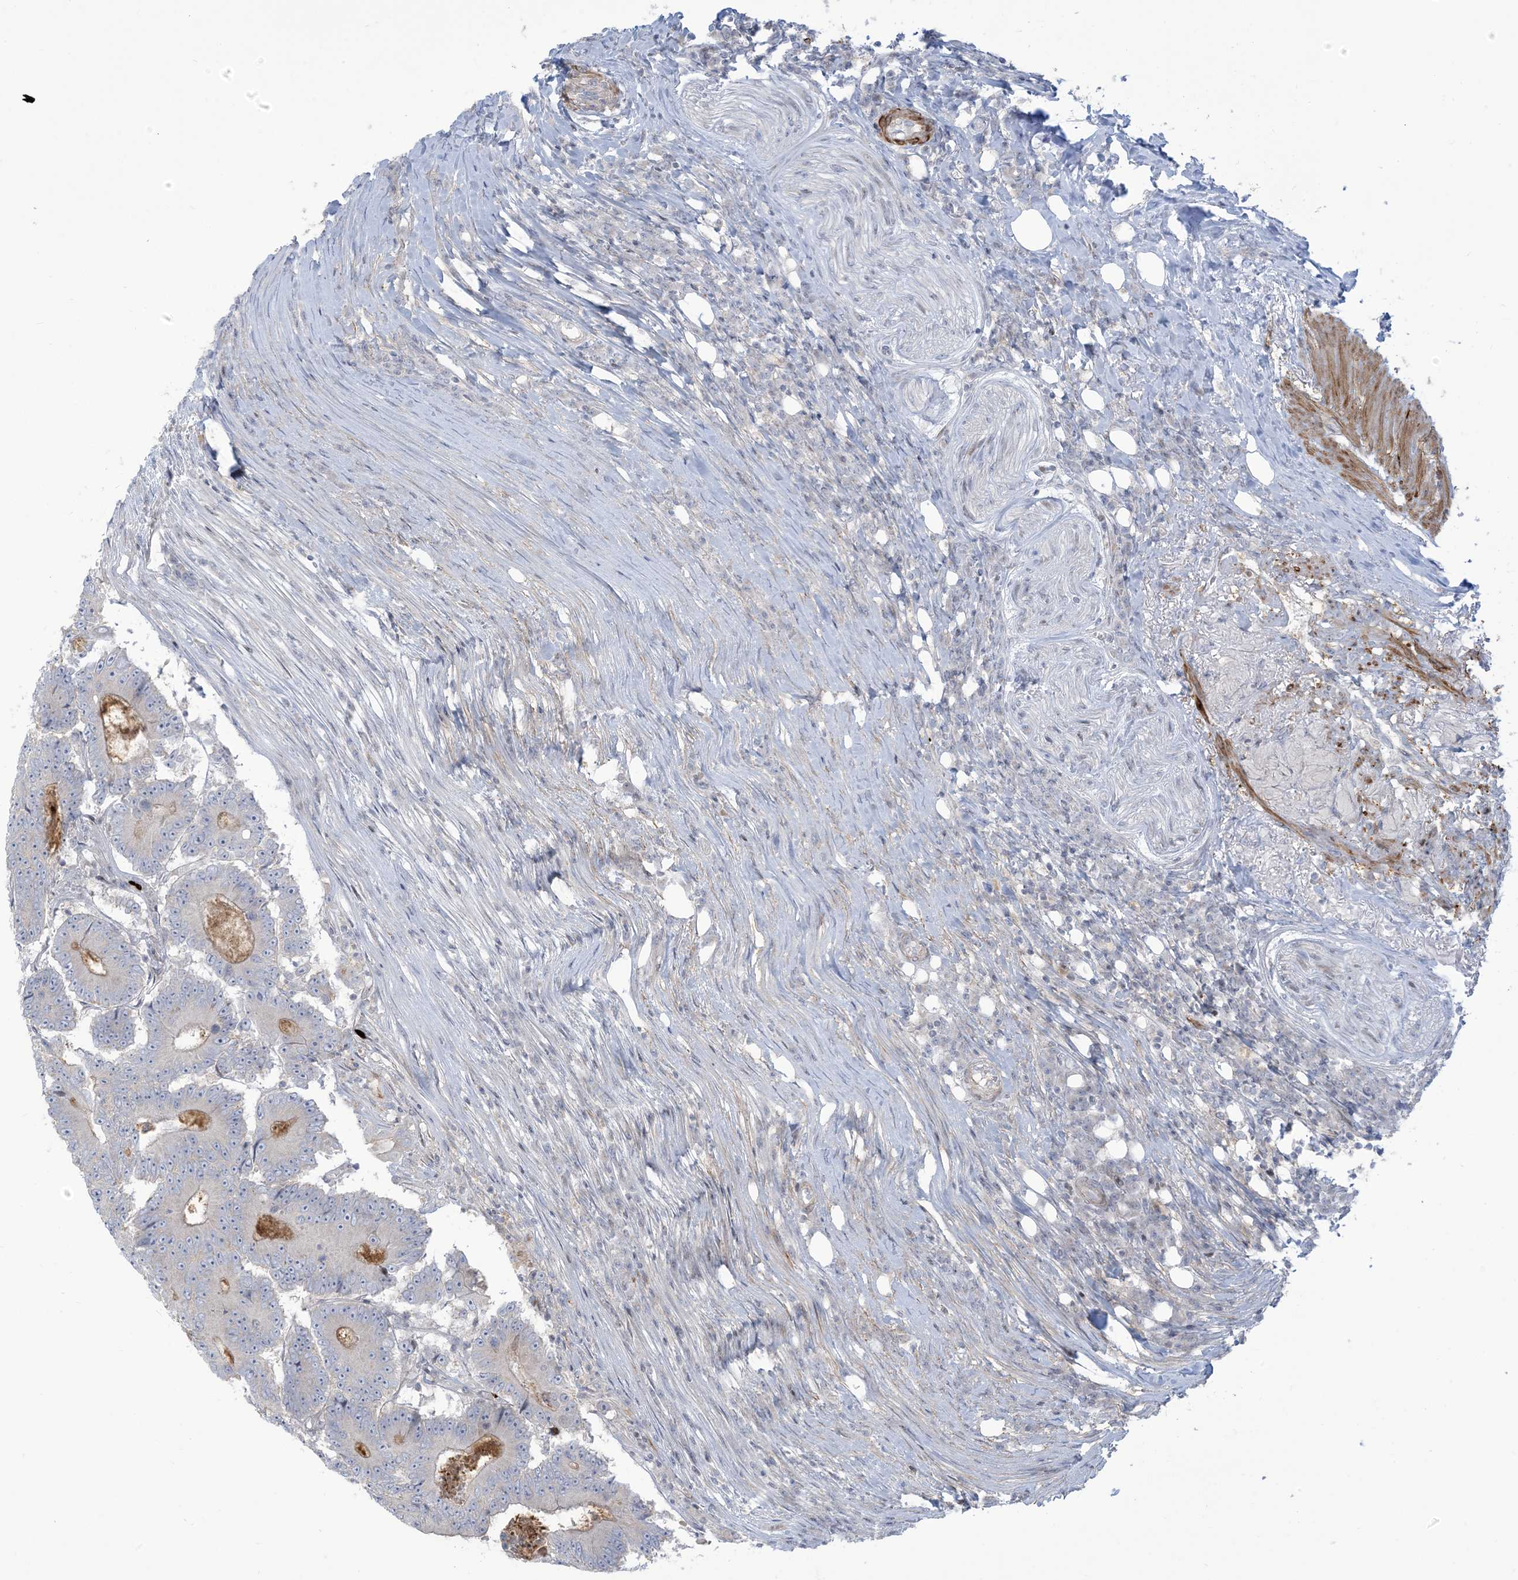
{"staining": {"intensity": "negative", "quantity": "none", "location": "none"}, "tissue": "colorectal cancer", "cell_type": "Tumor cells", "image_type": "cancer", "snomed": [{"axis": "morphology", "description": "Adenocarcinoma, NOS"}, {"axis": "topography", "description": "Colon"}], "caption": "Colorectal adenocarcinoma stained for a protein using immunohistochemistry (IHC) reveals no expression tumor cells.", "gene": "AFTPH", "patient": {"sex": "male", "age": 83}}